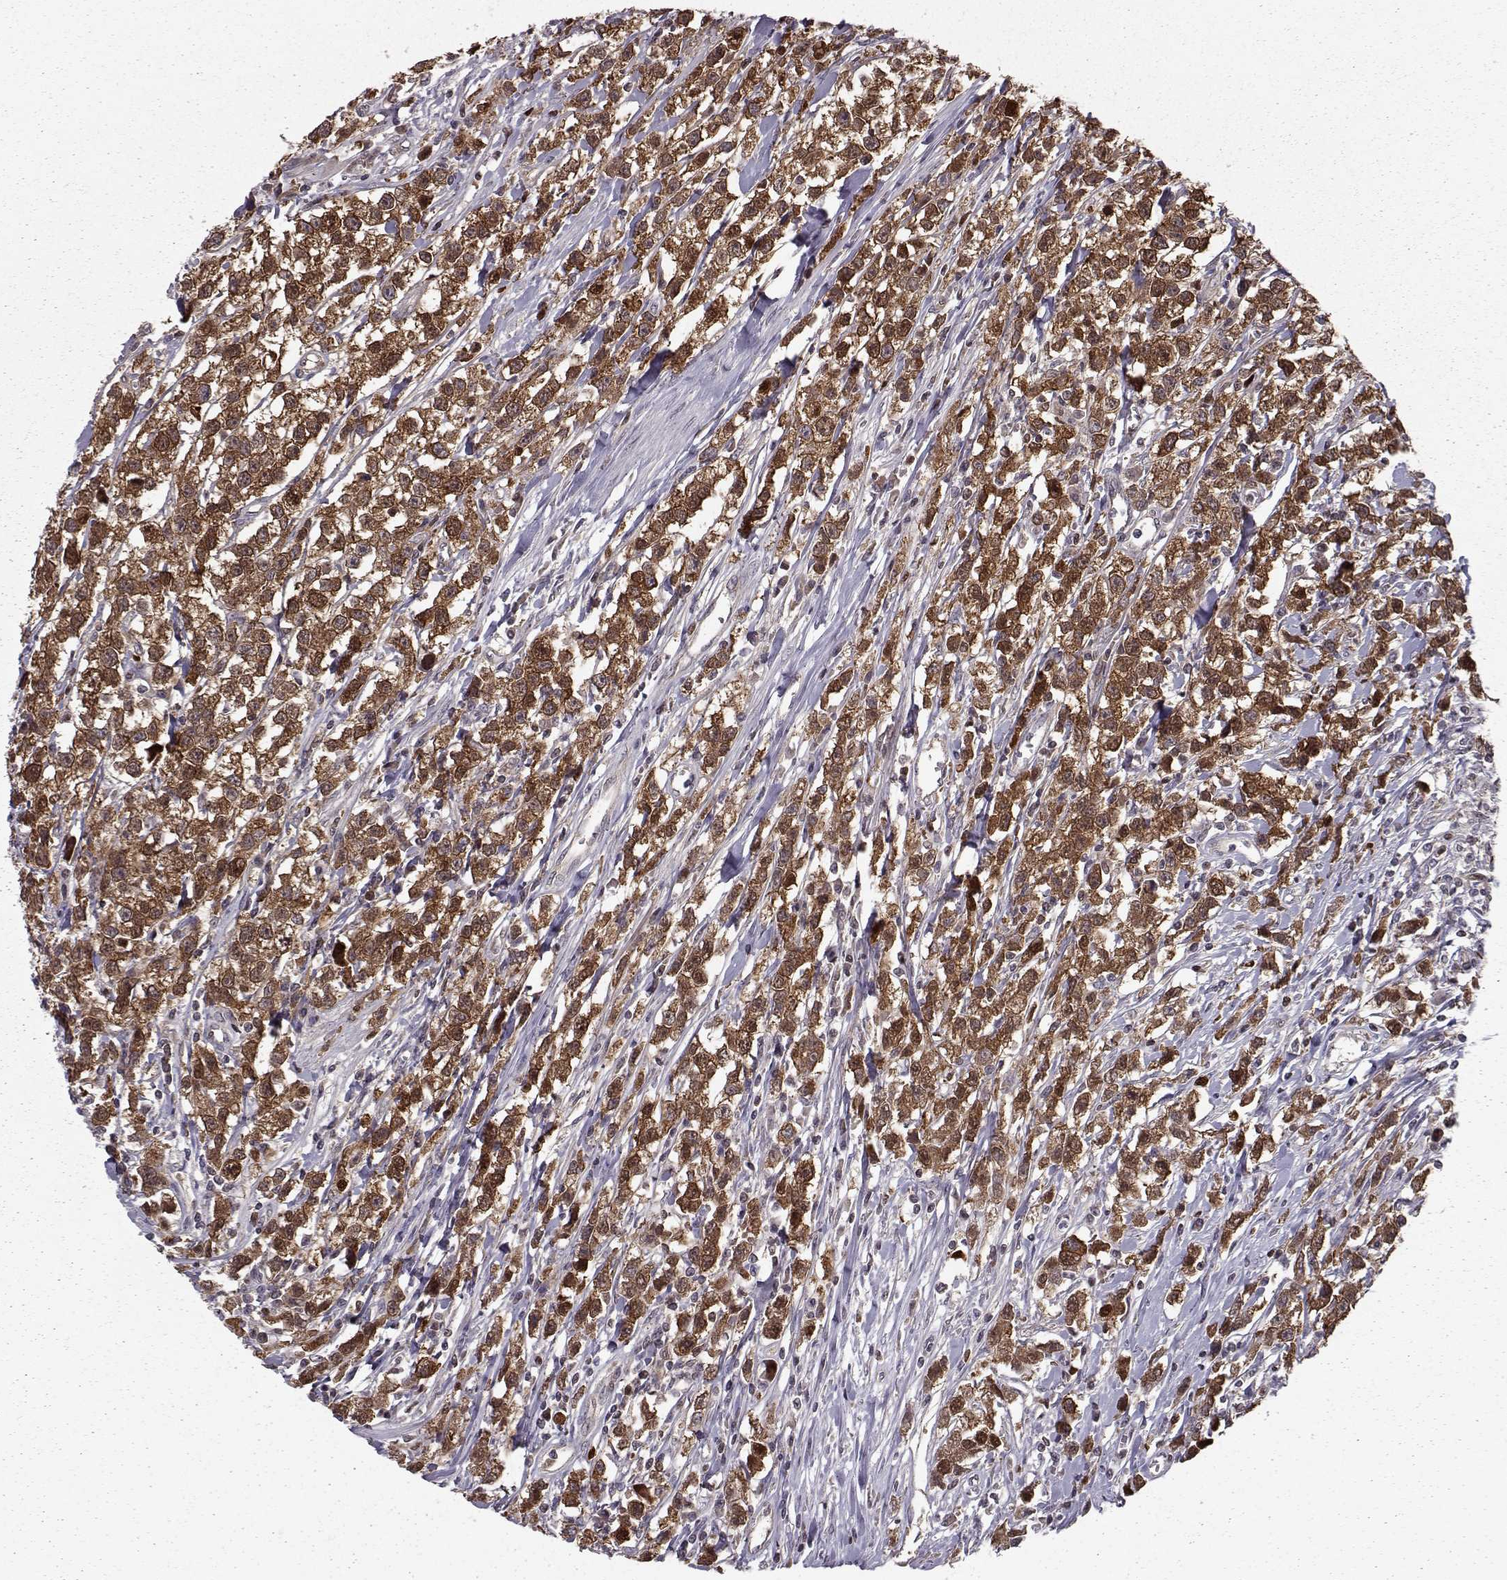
{"staining": {"intensity": "strong", "quantity": ">75%", "location": "cytoplasmic/membranous"}, "tissue": "testis cancer", "cell_type": "Tumor cells", "image_type": "cancer", "snomed": [{"axis": "morphology", "description": "Seminoma, NOS"}, {"axis": "topography", "description": "Testis"}], "caption": "Immunohistochemical staining of human testis seminoma exhibits high levels of strong cytoplasmic/membranous staining in approximately >75% of tumor cells.", "gene": "RANBP1", "patient": {"sex": "male", "age": 59}}